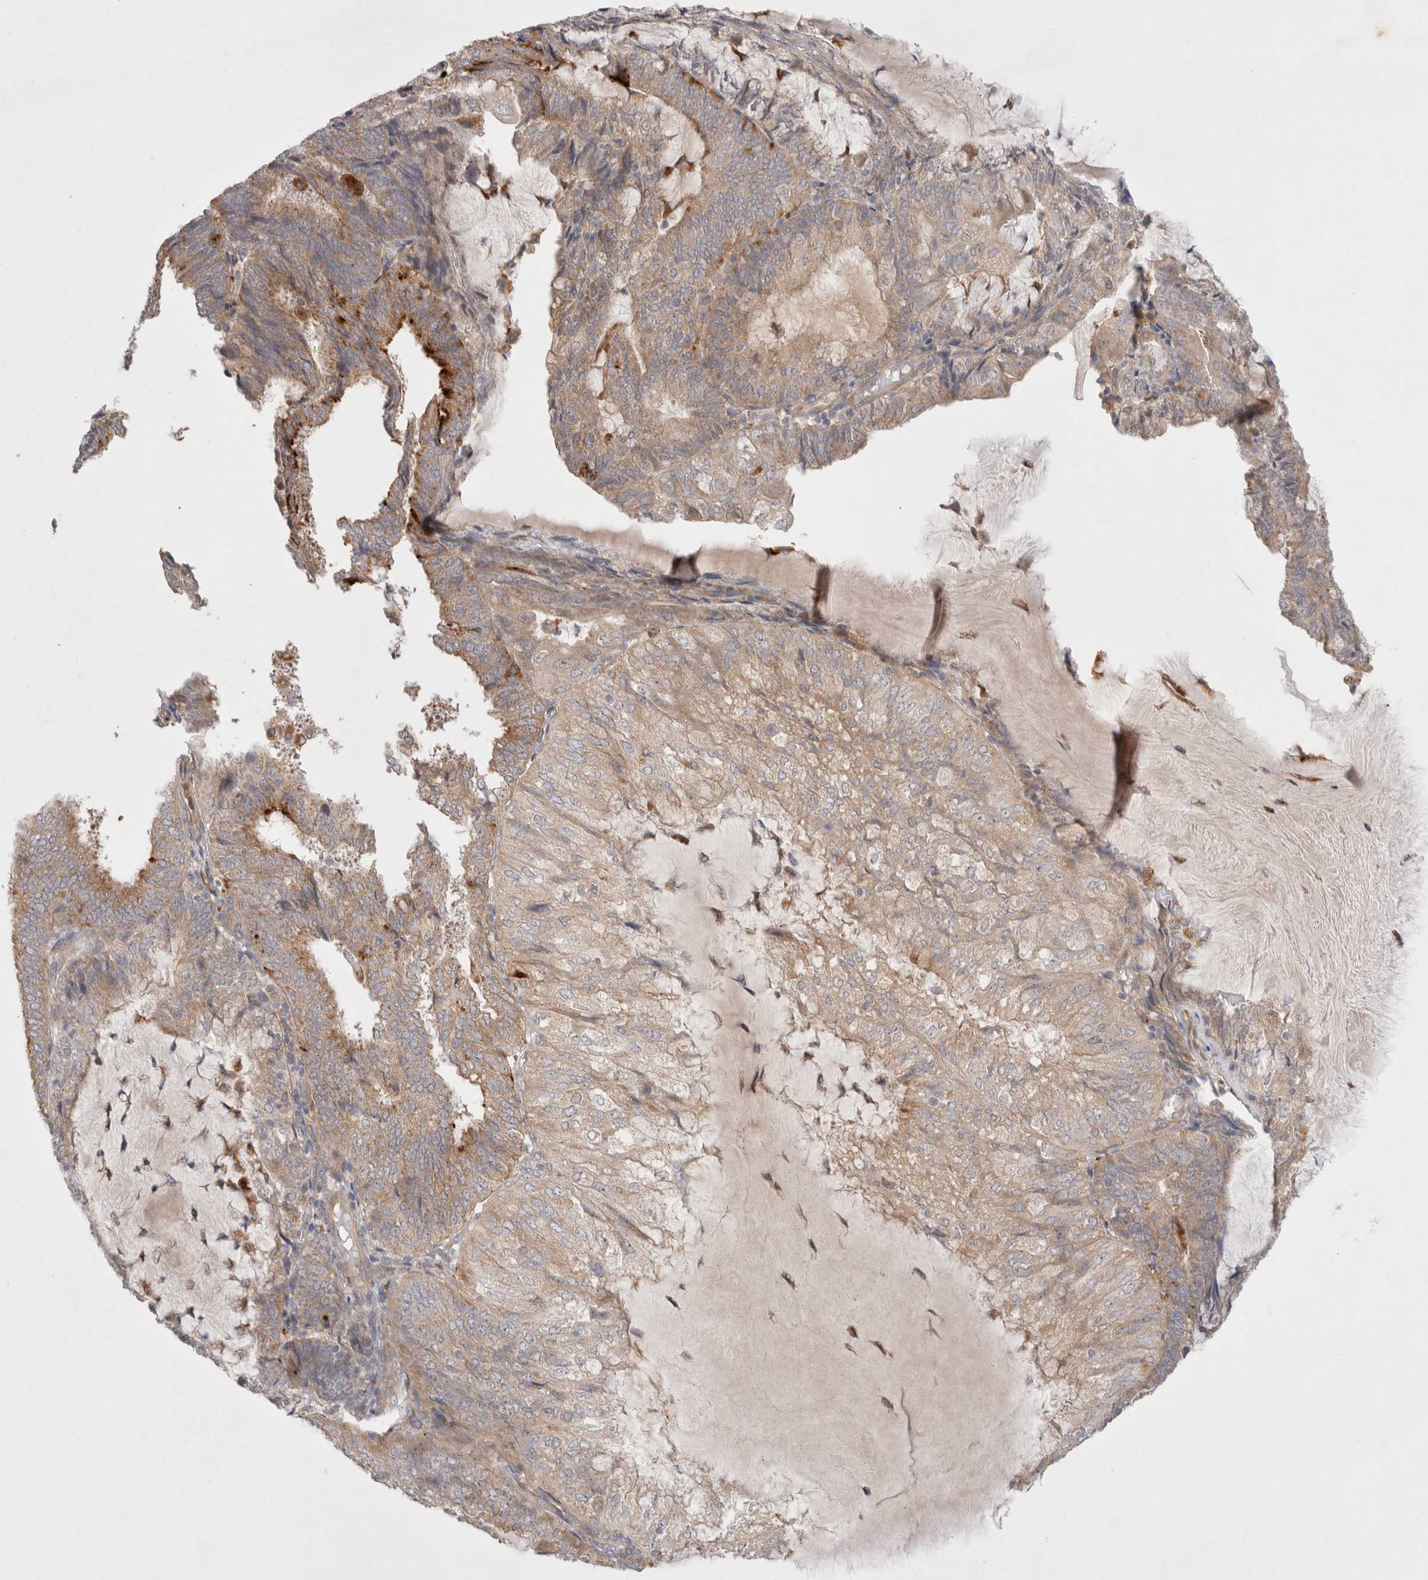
{"staining": {"intensity": "weak", "quantity": ">75%", "location": "cytoplasmic/membranous"}, "tissue": "endometrial cancer", "cell_type": "Tumor cells", "image_type": "cancer", "snomed": [{"axis": "morphology", "description": "Adenocarcinoma, NOS"}, {"axis": "topography", "description": "Endometrium"}], "caption": "A low amount of weak cytoplasmic/membranous positivity is appreciated in approximately >75% of tumor cells in endometrial adenocarcinoma tissue. The protein of interest is shown in brown color, while the nuclei are stained blue.", "gene": "NPC1", "patient": {"sex": "female", "age": 81}}